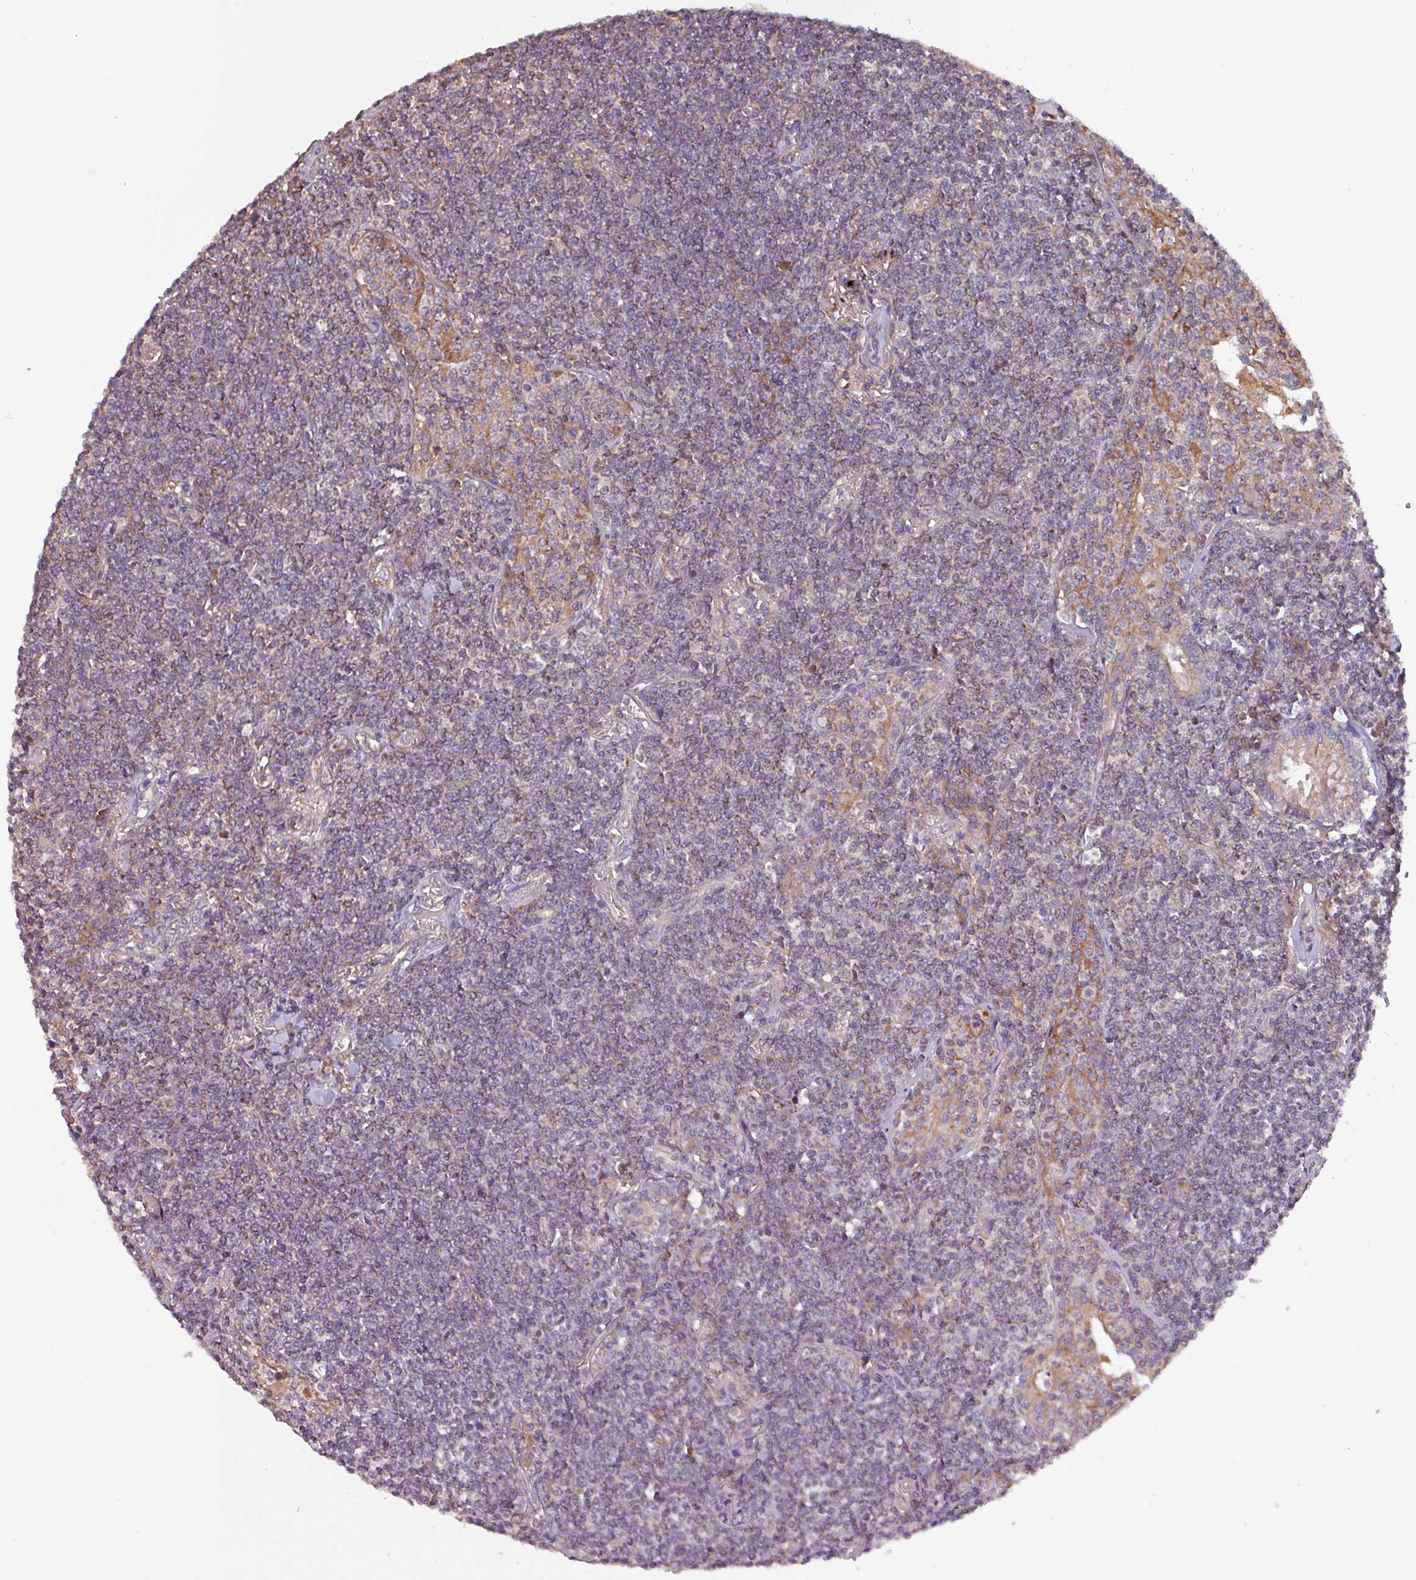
{"staining": {"intensity": "weak", "quantity": "25%-75%", "location": "cytoplasmic/membranous"}, "tissue": "lymphoma", "cell_type": "Tumor cells", "image_type": "cancer", "snomed": [{"axis": "morphology", "description": "Malignant lymphoma, non-Hodgkin's type, Low grade"}, {"axis": "topography", "description": "Lung"}], "caption": "This is a micrograph of immunohistochemistry staining of malignant lymphoma, non-Hodgkin's type (low-grade), which shows weak positivity in the cytoplasmic/membranous of tumor cells.", "gene": "PTPRQ", "patient": {"sex": "female", "age": 71}}